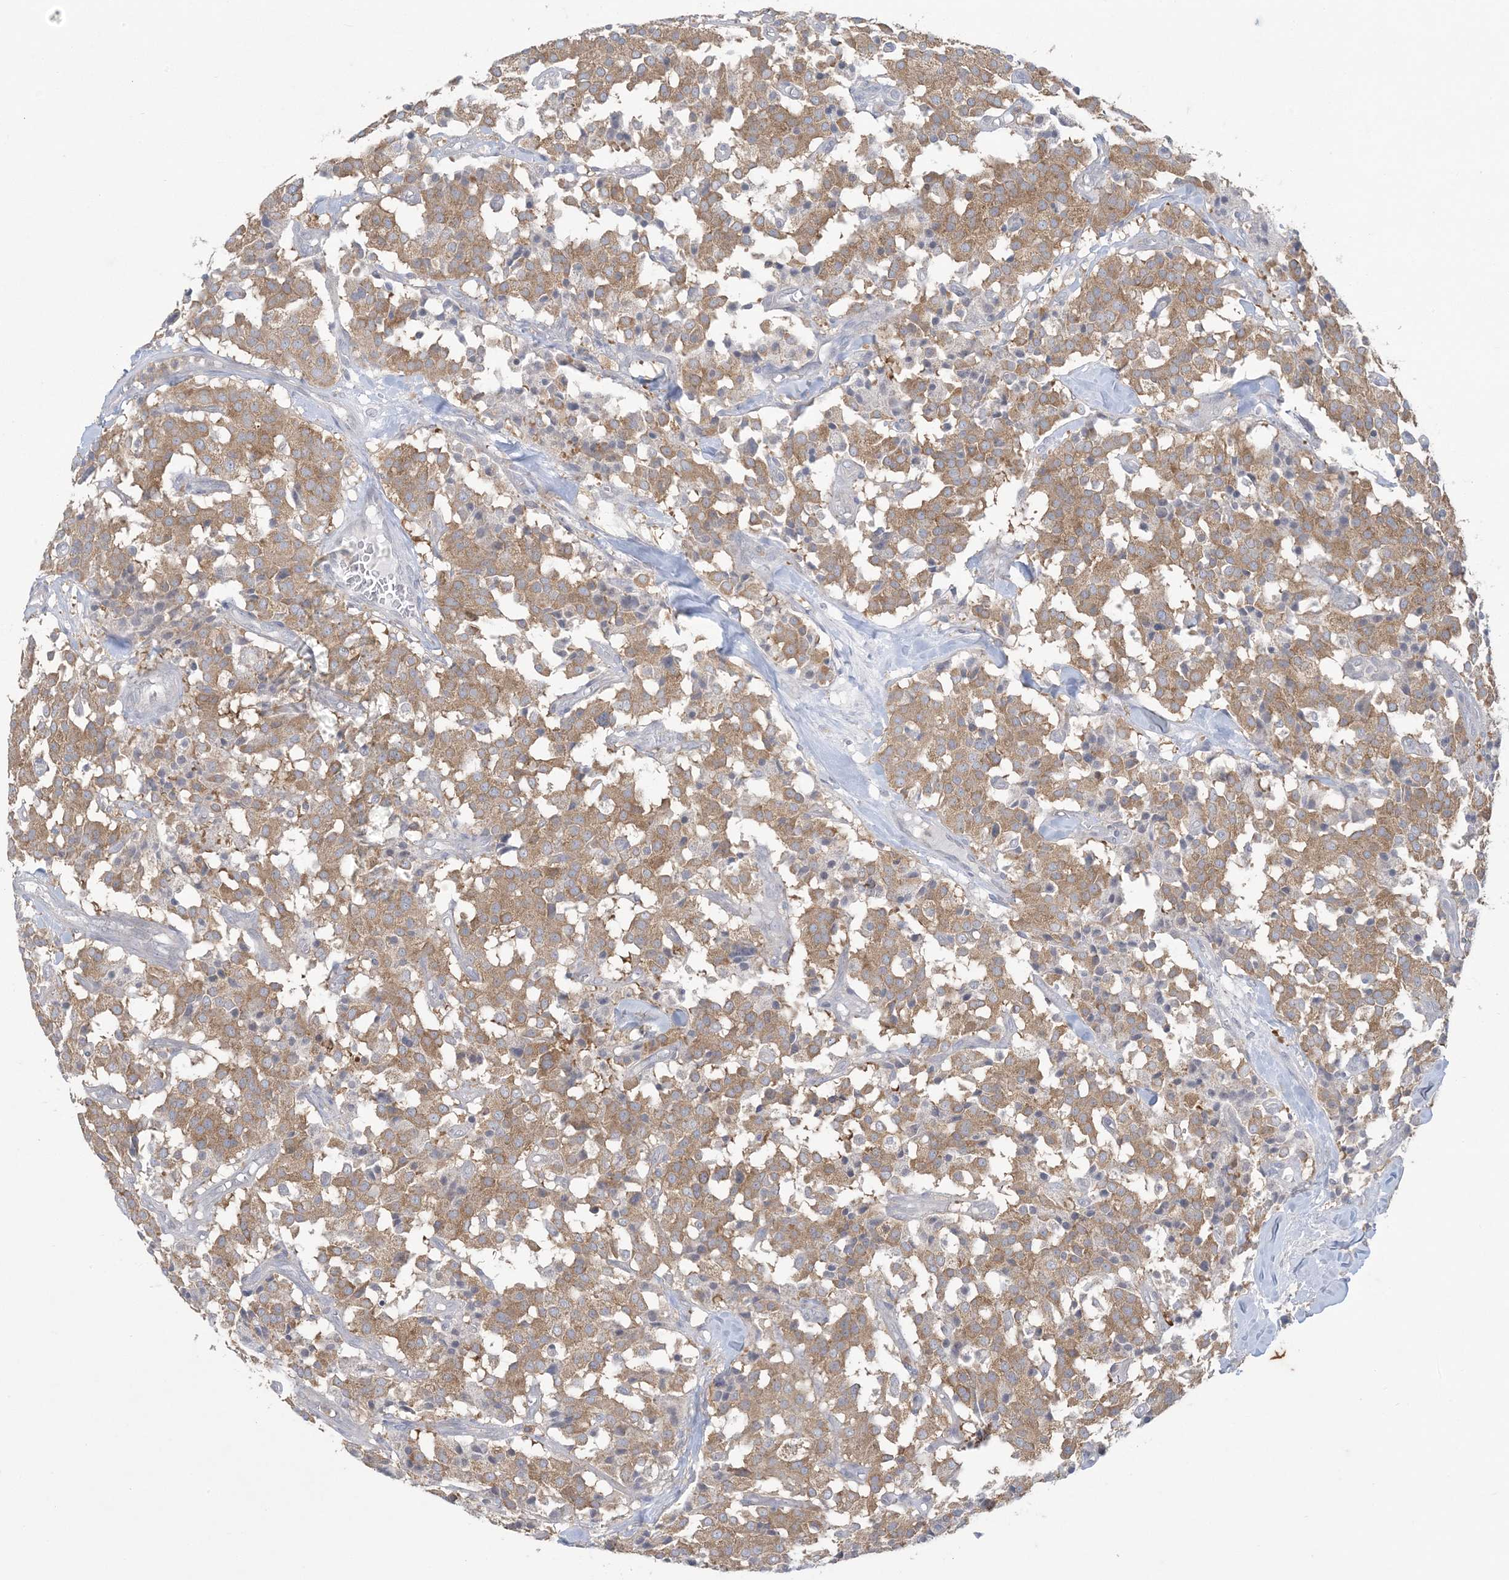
{"staining": {"intensity": "moderate", "quantity": ">75%", "location": "cytoplasmic/membranous"}, "tissue": "carcinoid", "cell_type": "Tumor cells", "image_type": "cancer", "snomed": [{"axis": "morphology", "description": "Carcinoid, malignant, NOS"}, {"axis": "topography", "description": "Lung"}], "caption": "Immunohistochemical staining of human carcinoid (malignant) demonstrates medium levels of moderate cytoplasmic/membranous positivity in approximately >75% of tumor cells.", "gene": "KIF3A", "patient": {"sex": "male", "age": 30}}